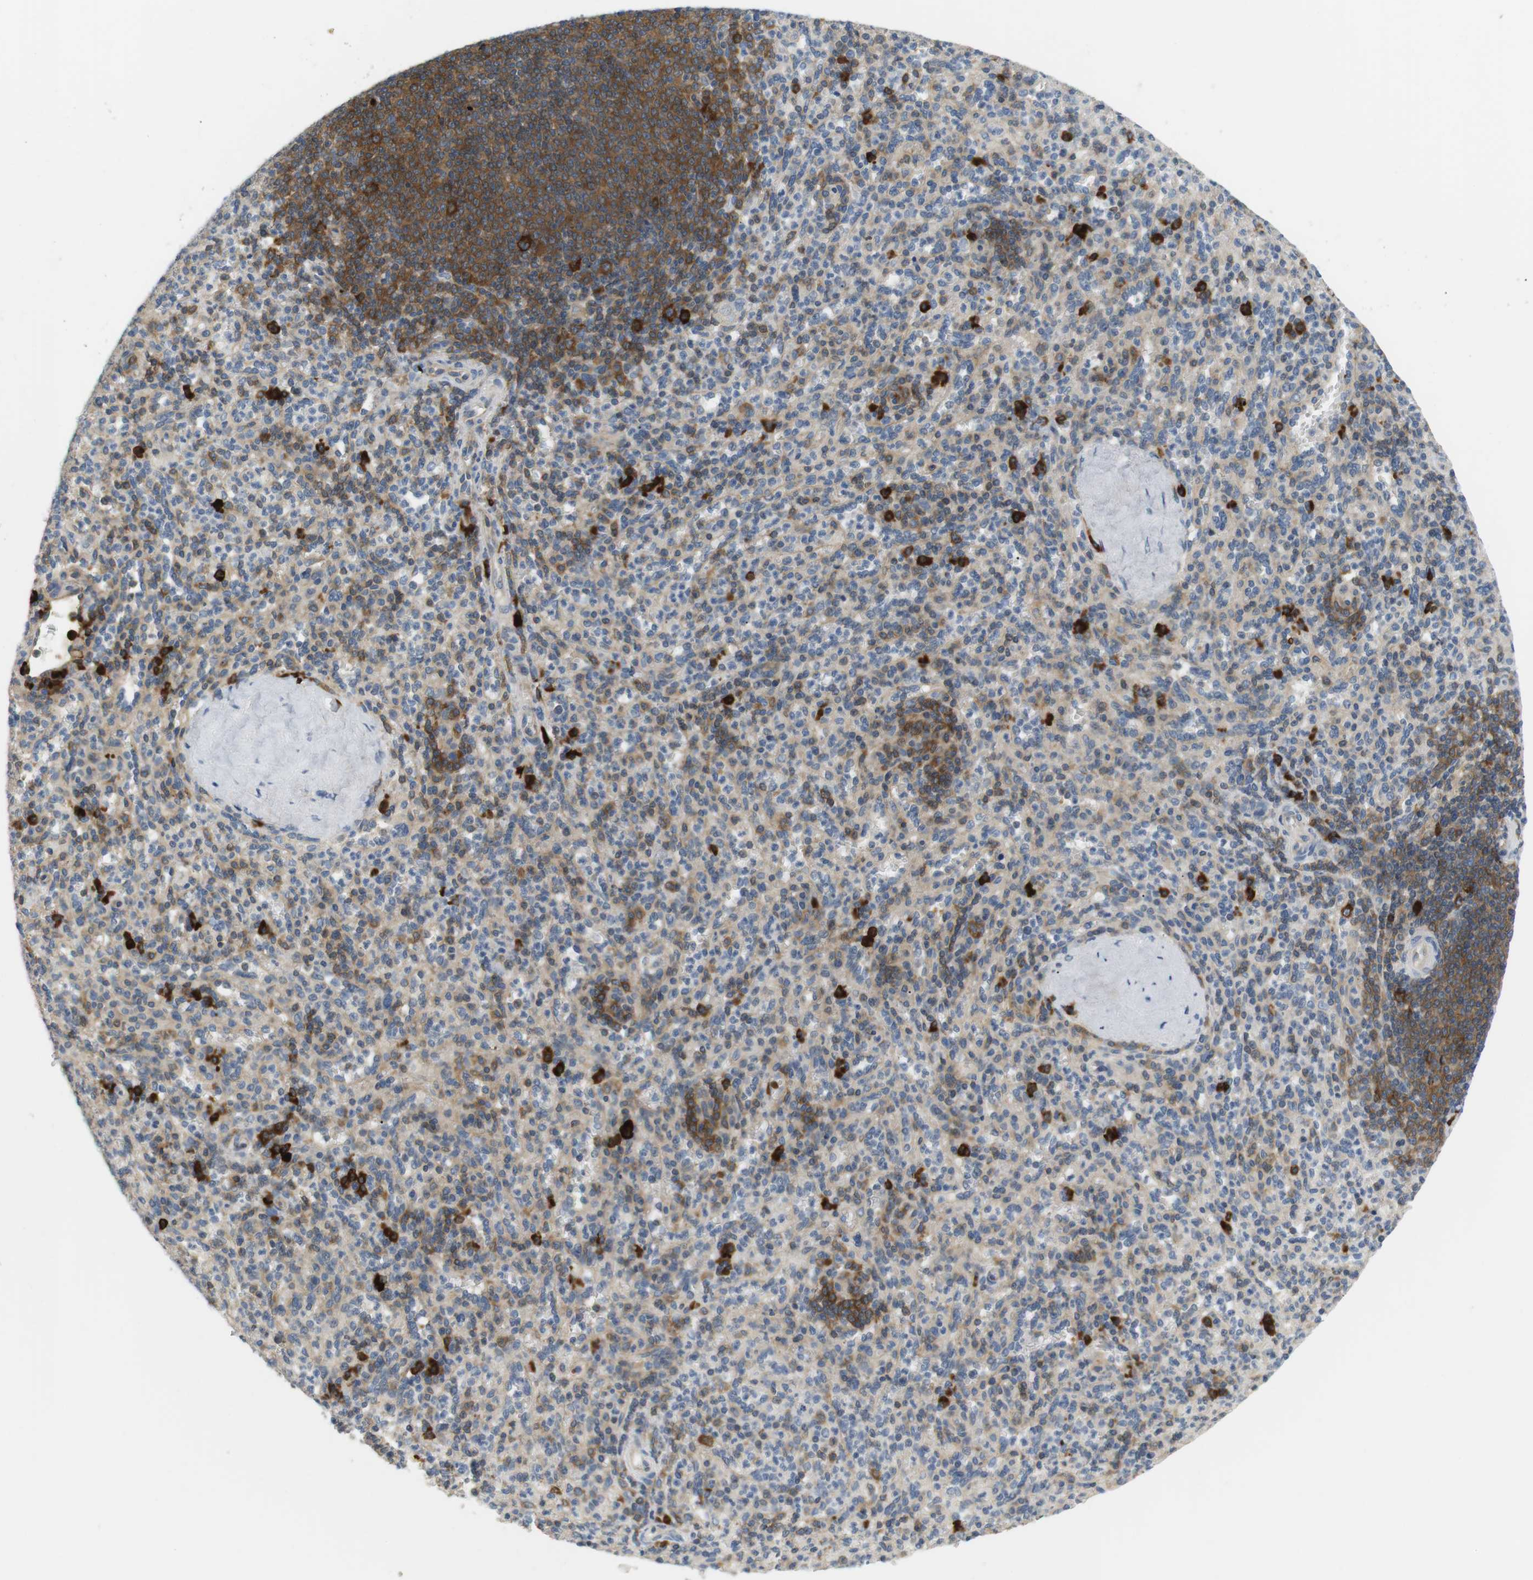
{"staining": {"intensity": "strong", "quantity": "<25%", "location": "cytoplasmic/membranous"}, "tissue": "spleen", "cell_type": "Cells in red pulp", "image_type": "normal", "snomed": [{"axis": "morphology", "description": "Normal tissue, NOS"}, {"axis": "topography", "description": "Spleen"}], "caption": "About <25% of cells in red pulp in normal human spleen reveal strong cytoplasmic/membranous protein staining as visualized by brown immunohistochemical staining.", "gene": "TMEM200A", "patient": {"sex": "male", "age": 36}}